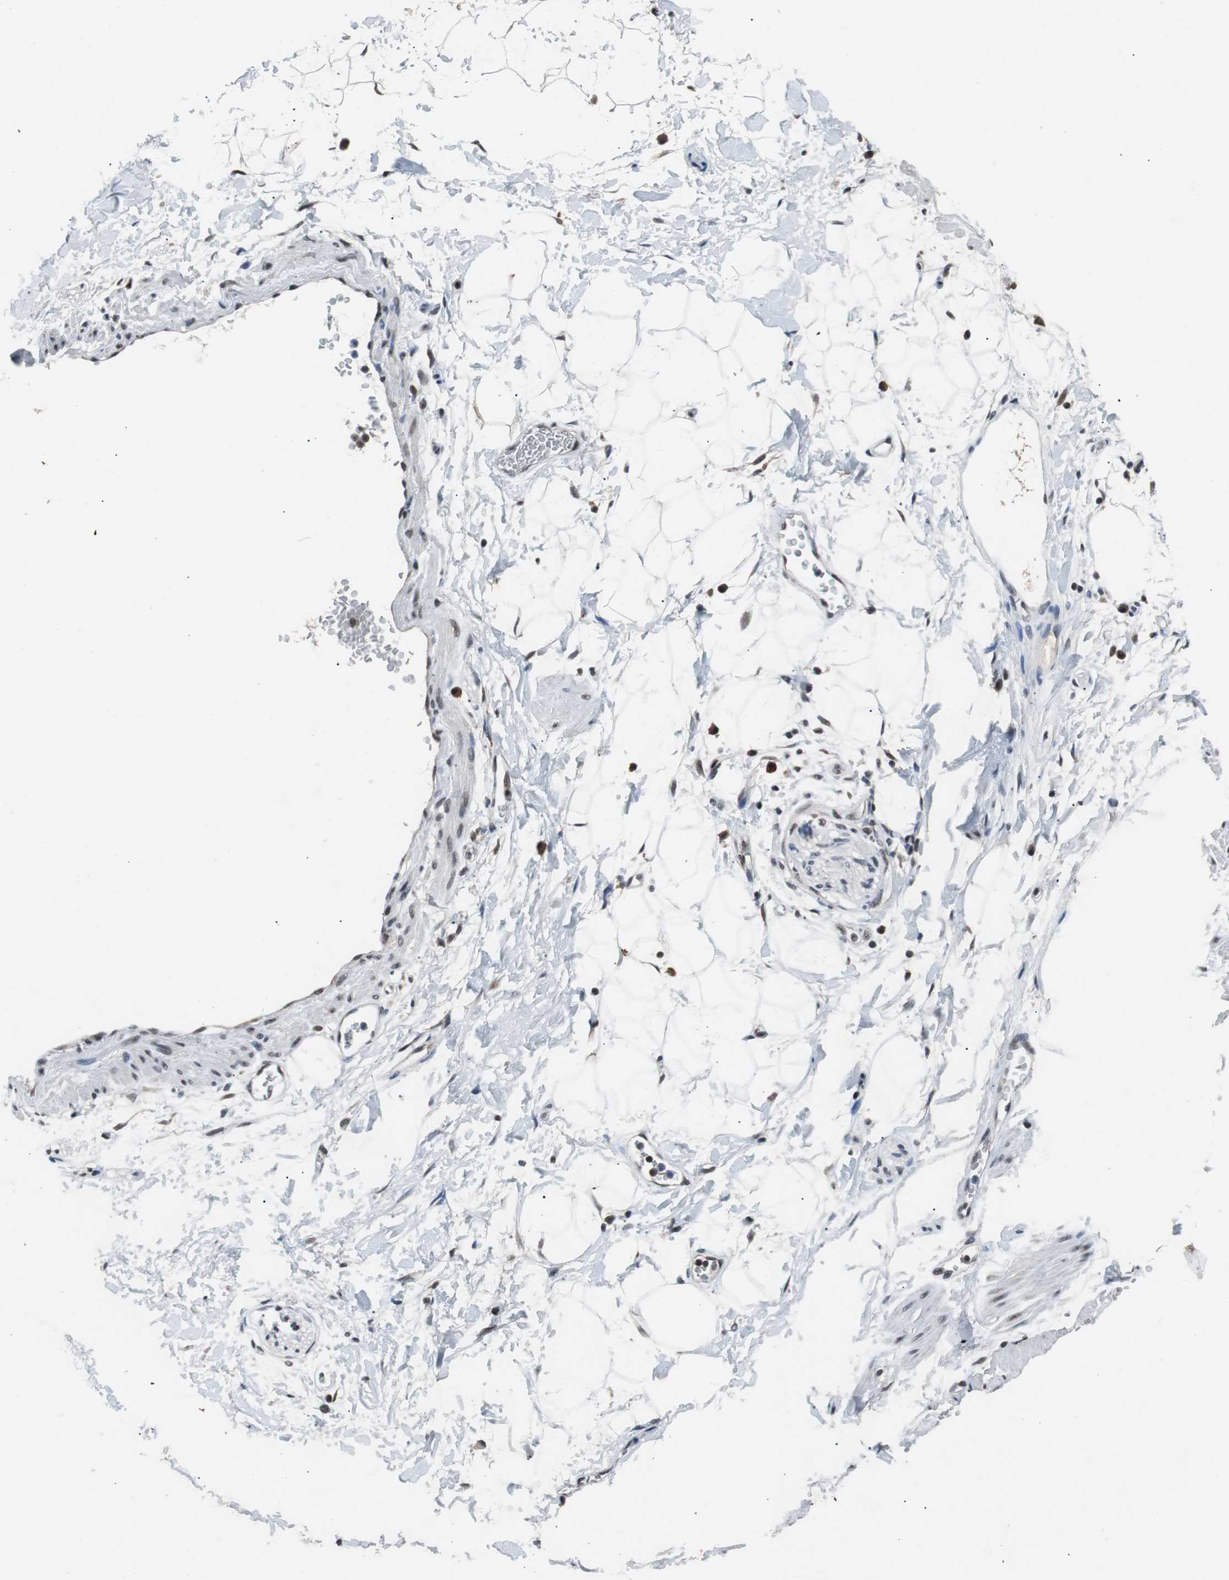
{"staining": {"intensity": "negative", "quantity": "none", "location": "none"}, "tissue": "adipose tissue", "cell_type": "Adipocytes", "image_type": "normal", "snomed": [{"axis": "morphology", "description": "Normal tissue, NOS"}, {"axis": "topography", "description": "Soft tissue"}], "caption": "High power microscopy image of an immunohistochemistry histopathology image of unremarkable adipose tissue, revealing no significant staining in adipocytes. Nuclei are stained in blue.", "gene": "USP28", "patient": {"sex": "male", "age": 72}}